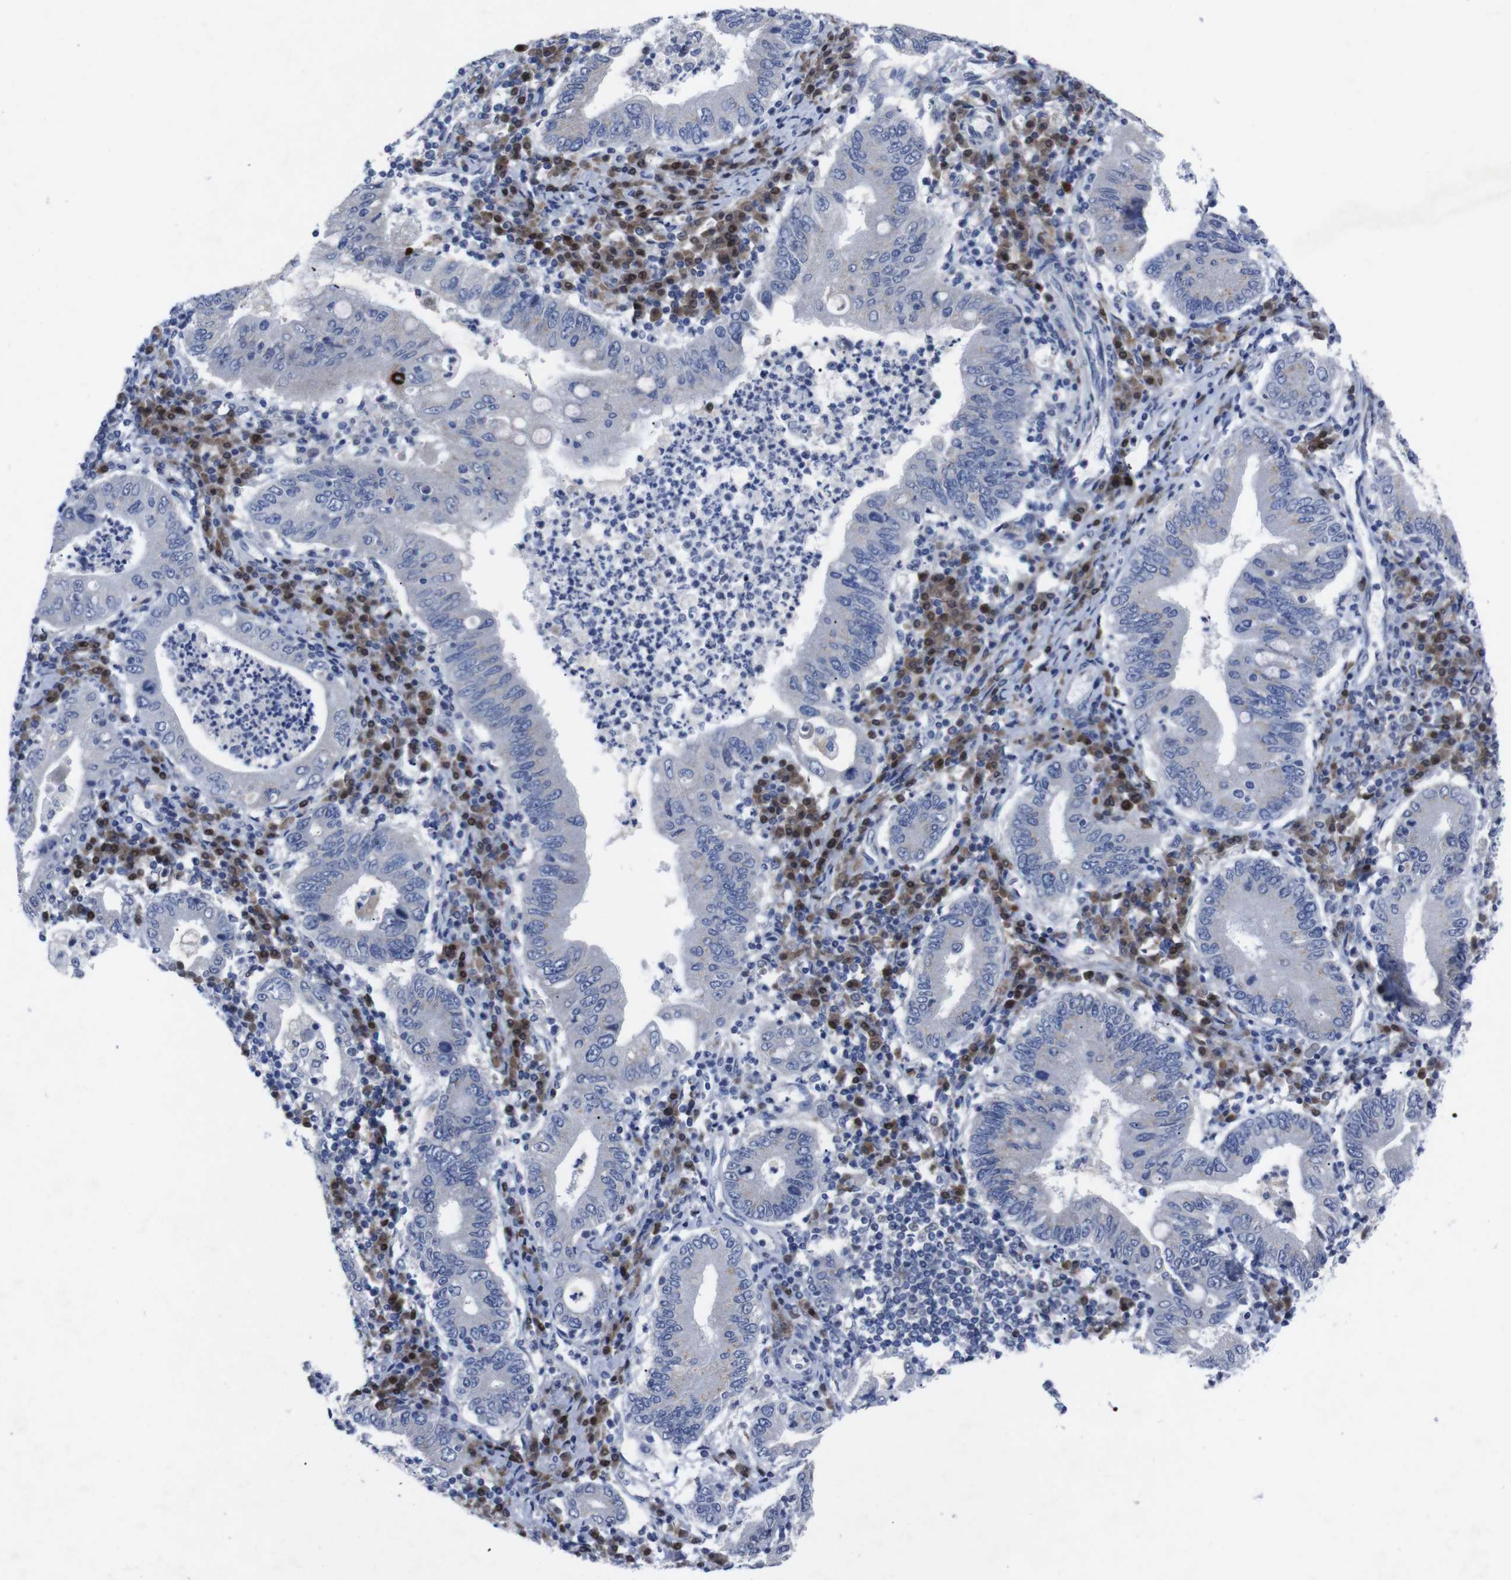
{"staining": {"intensity": "negative", "quantity": "none", "location": "none"}, "tissue": "stomach cancer", "cell_type": "Tumor cells", "image_type": "cancer", "snomed": [{"axis": "morphology", "description": "Normal tissue, NOS"}, {"axis": "morphology", "description": "Adenocarcinoma, NOS"}, {"axis": "topography", "description": "Esophagus"}, {"axis": "topography", "description": "Stomach, upper"}, {"axis": "topography", "description": "Peripheral nerve tissue"}], "caption": "Stomach cancer (adenocarcinoma) was stained to show a protein in brown. There is no significant staining in tumor cells.", "gene": "IRF4", "patient": {"sex": "male", "age": 62}}